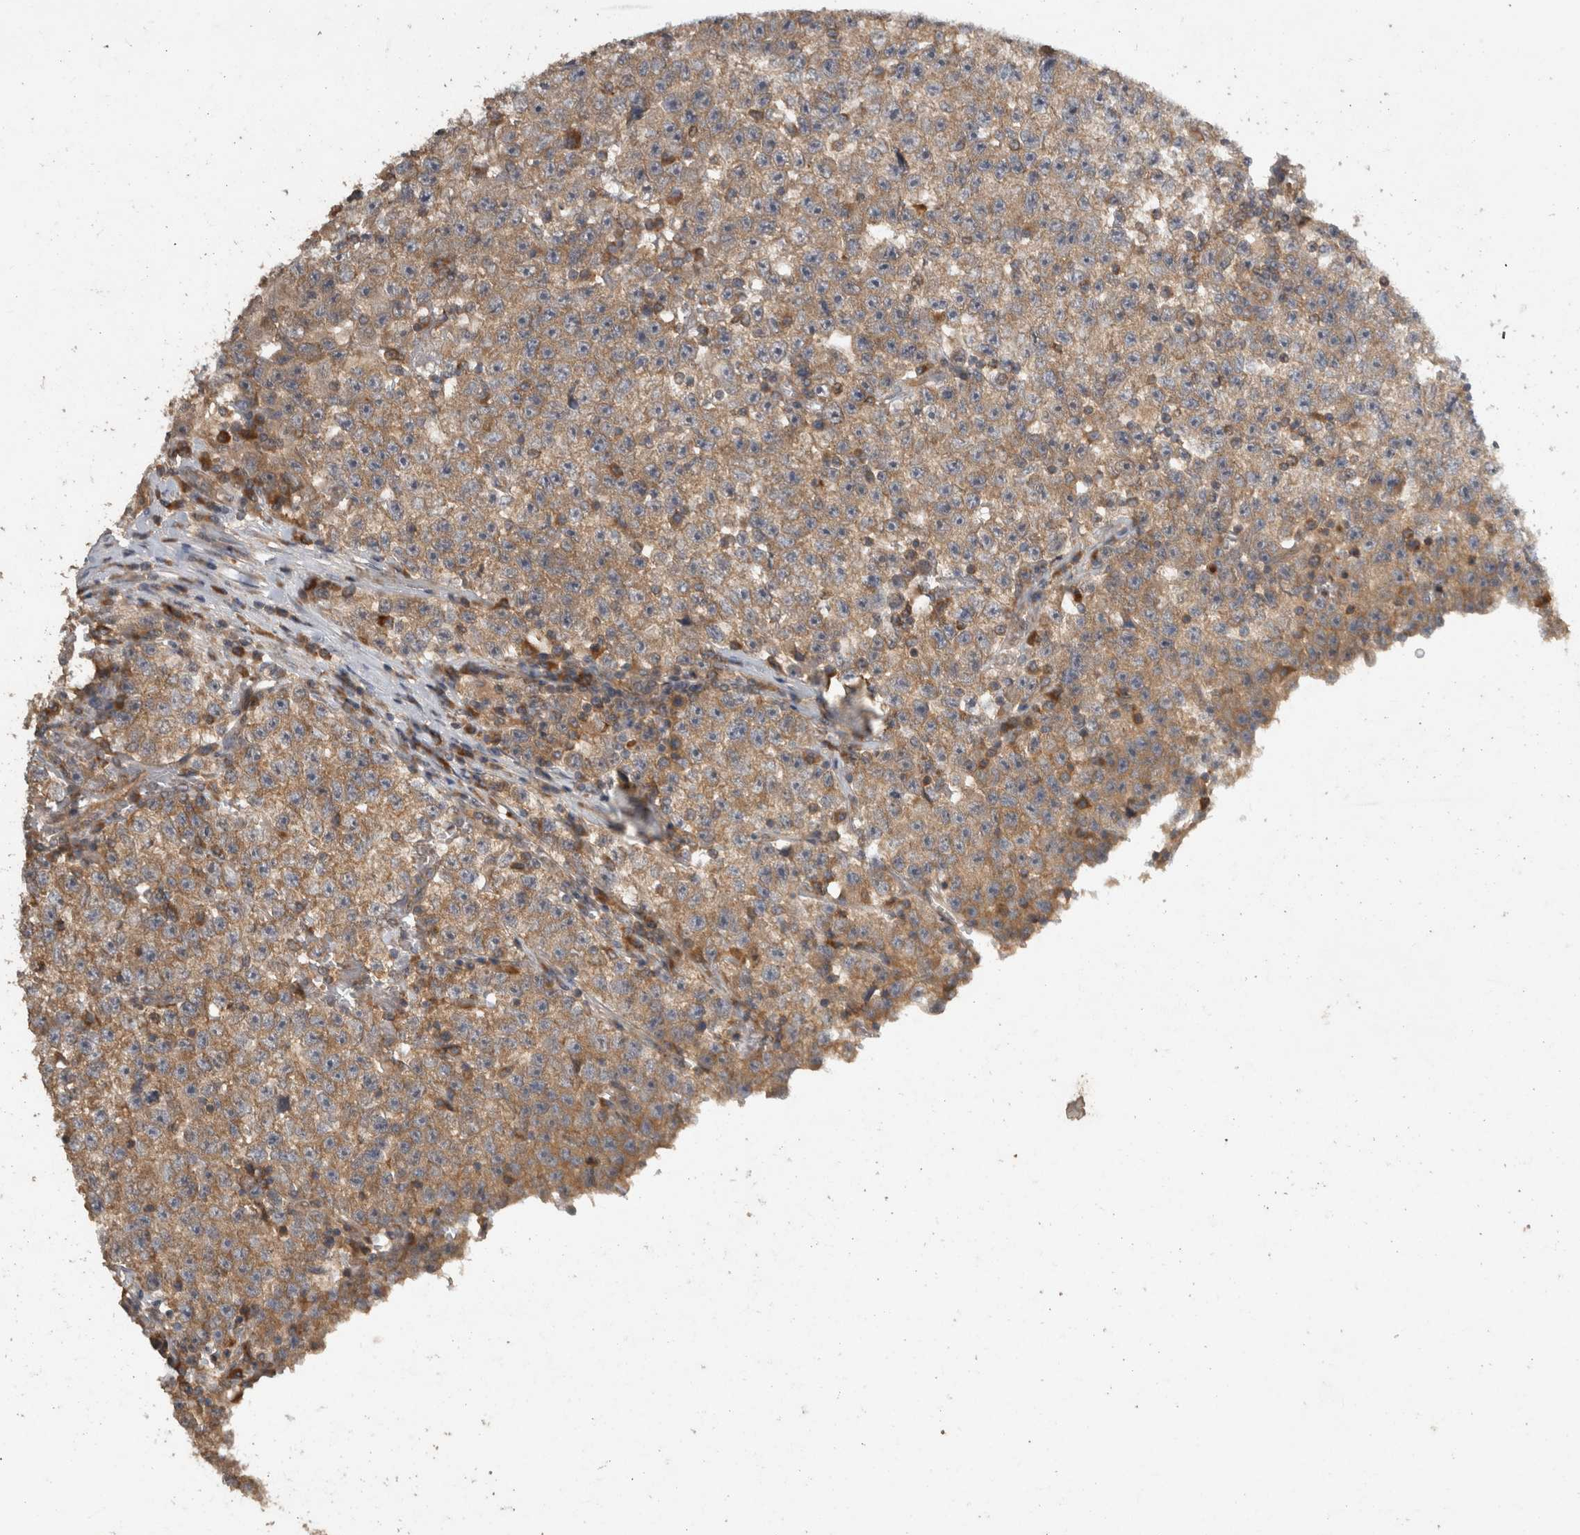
{"staining": {"intensity": "moderate", "quantity": ">75%", "location": "cytoplasmic/membranous"}, "tissue": "testis cancer", "cell_type": "Tumor cells", "image_type": "cancer", "snomed": [{"axis": "morphology", "description": "Seminoma, NOS"}, {"axis": "topography", "description": "Testis"}], "caption": "This is a photomicrograph of immunohistochemistry (IHC) staining of testis cancer, which shows moderate staining in the cytoplasmic/membranous of tumor cells.", "gene": "VEPH1", "patient": {"sex": "male", "age": 22}}